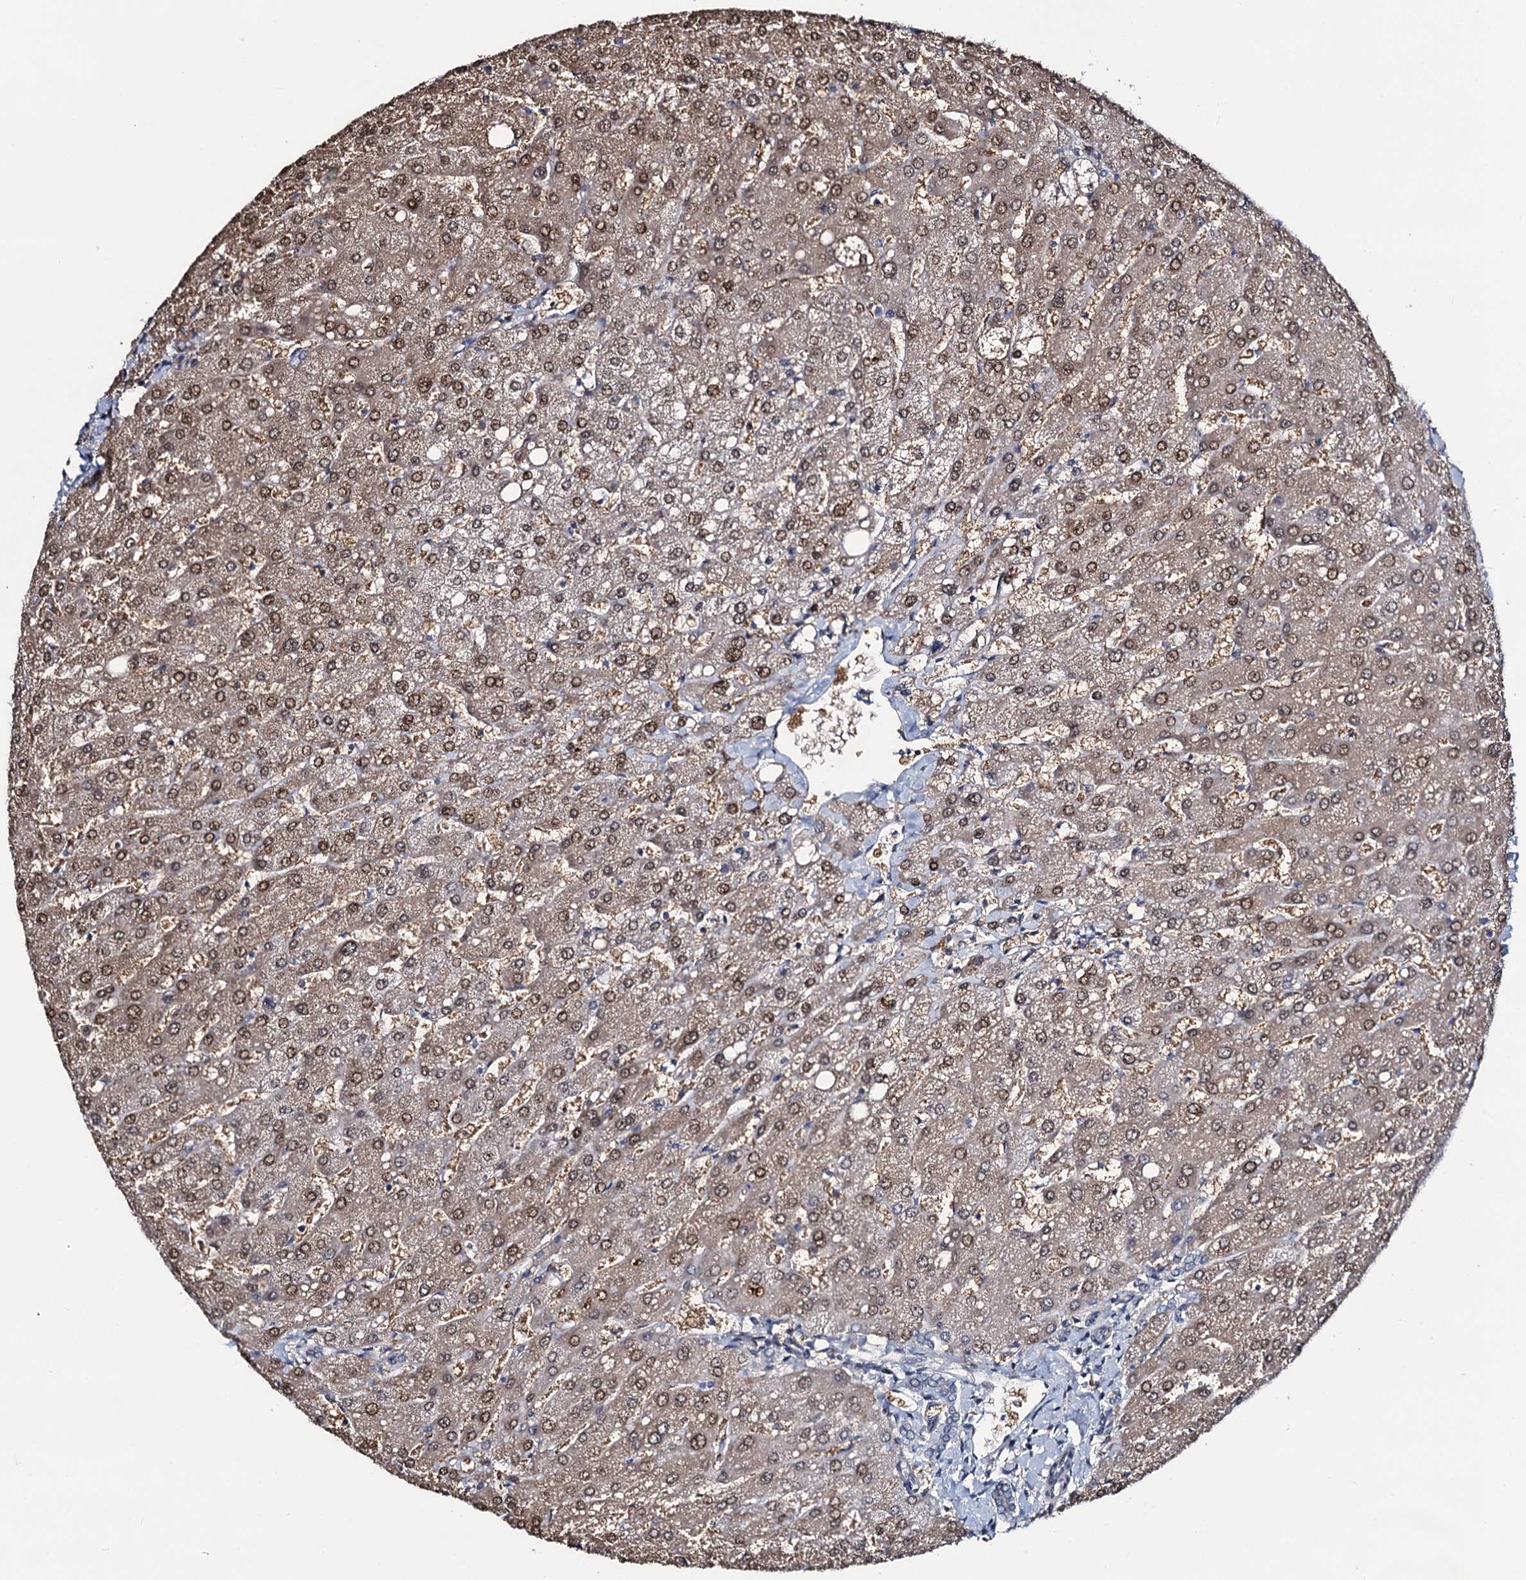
{"staining": {"intensity": "negative", "quantity": "none", "location": "none"}, "tissue": "liver", "cell_type": "Cholangiocytes", "image_type": "normal", "snomed": [{"axis": "morphology", "description": "Normal tissue, NOS"}, {"axis": "topography", "description": "Liver"}], "caption": "Immunohistochemistry (IHC) image of normal liver: liver stained with DAB (3,3'-diaminobenzidine) demonstrates no significant protein staining in cholangiocytes.", "gene": "TOX3", "patient": {"sex": "male", "age": 55}}